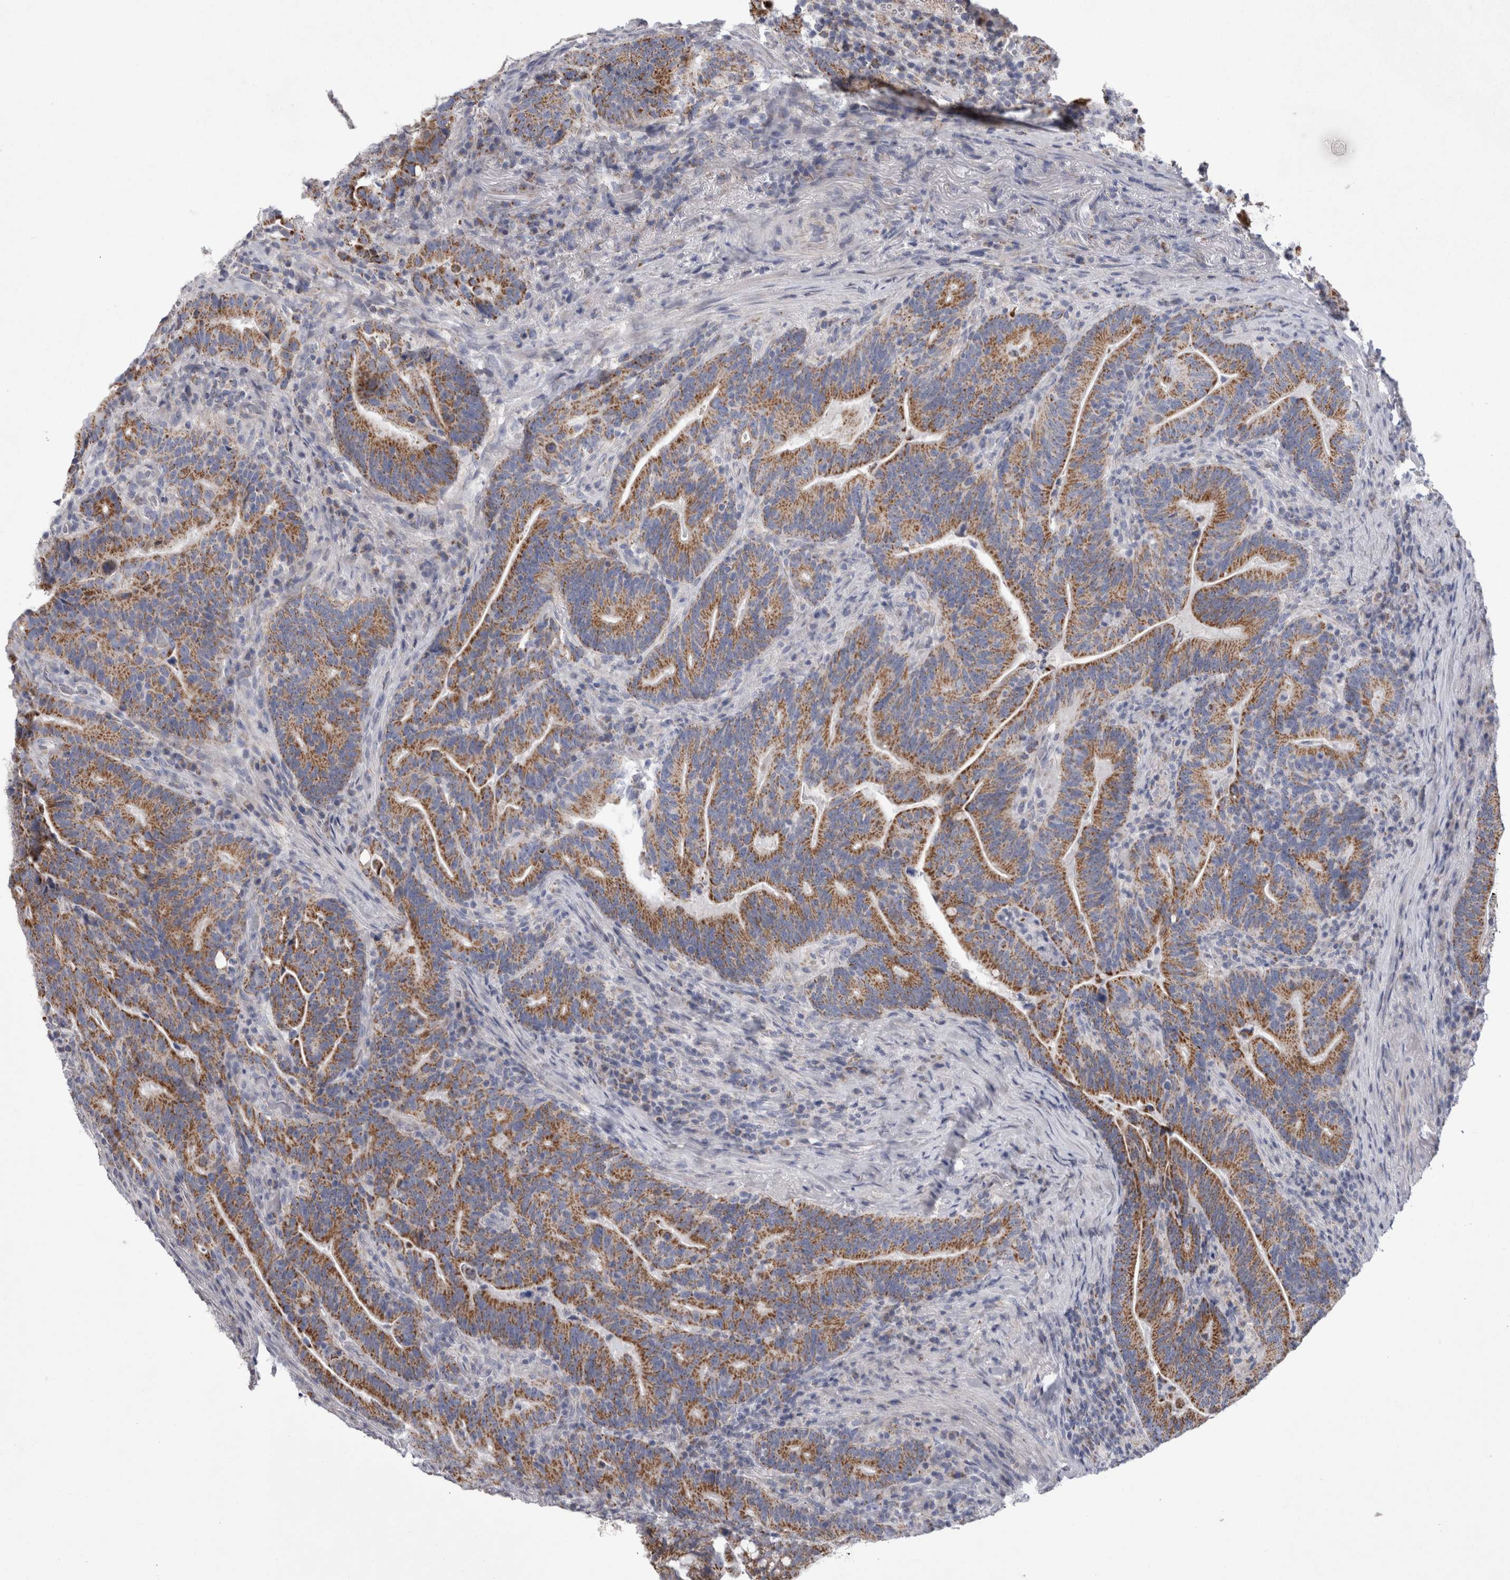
{"staining": {"intensity": "moderate", "quantity": ">75%", "location": "cytoplasmic/membranous"}, "tissue": "colorectal cancer", "cell_type": "Tumor cells", "image_type": "cancer", "snomed": [{"axis": "morphology", "description": "Adenocarcinoma, NOS"}, {"axis": "topography", "description": "Colon"}], "caption": "IHC photomicrograph of human colorectal cancer (adenocarcinoma) stained for a protein (brown), which demonstrates medium levels of moderate cytoplasmic/membranous staining in approximately >75% of tumor cells.", "gene": "HDHD3", "patient": {"sex": "female", "age": 66}}